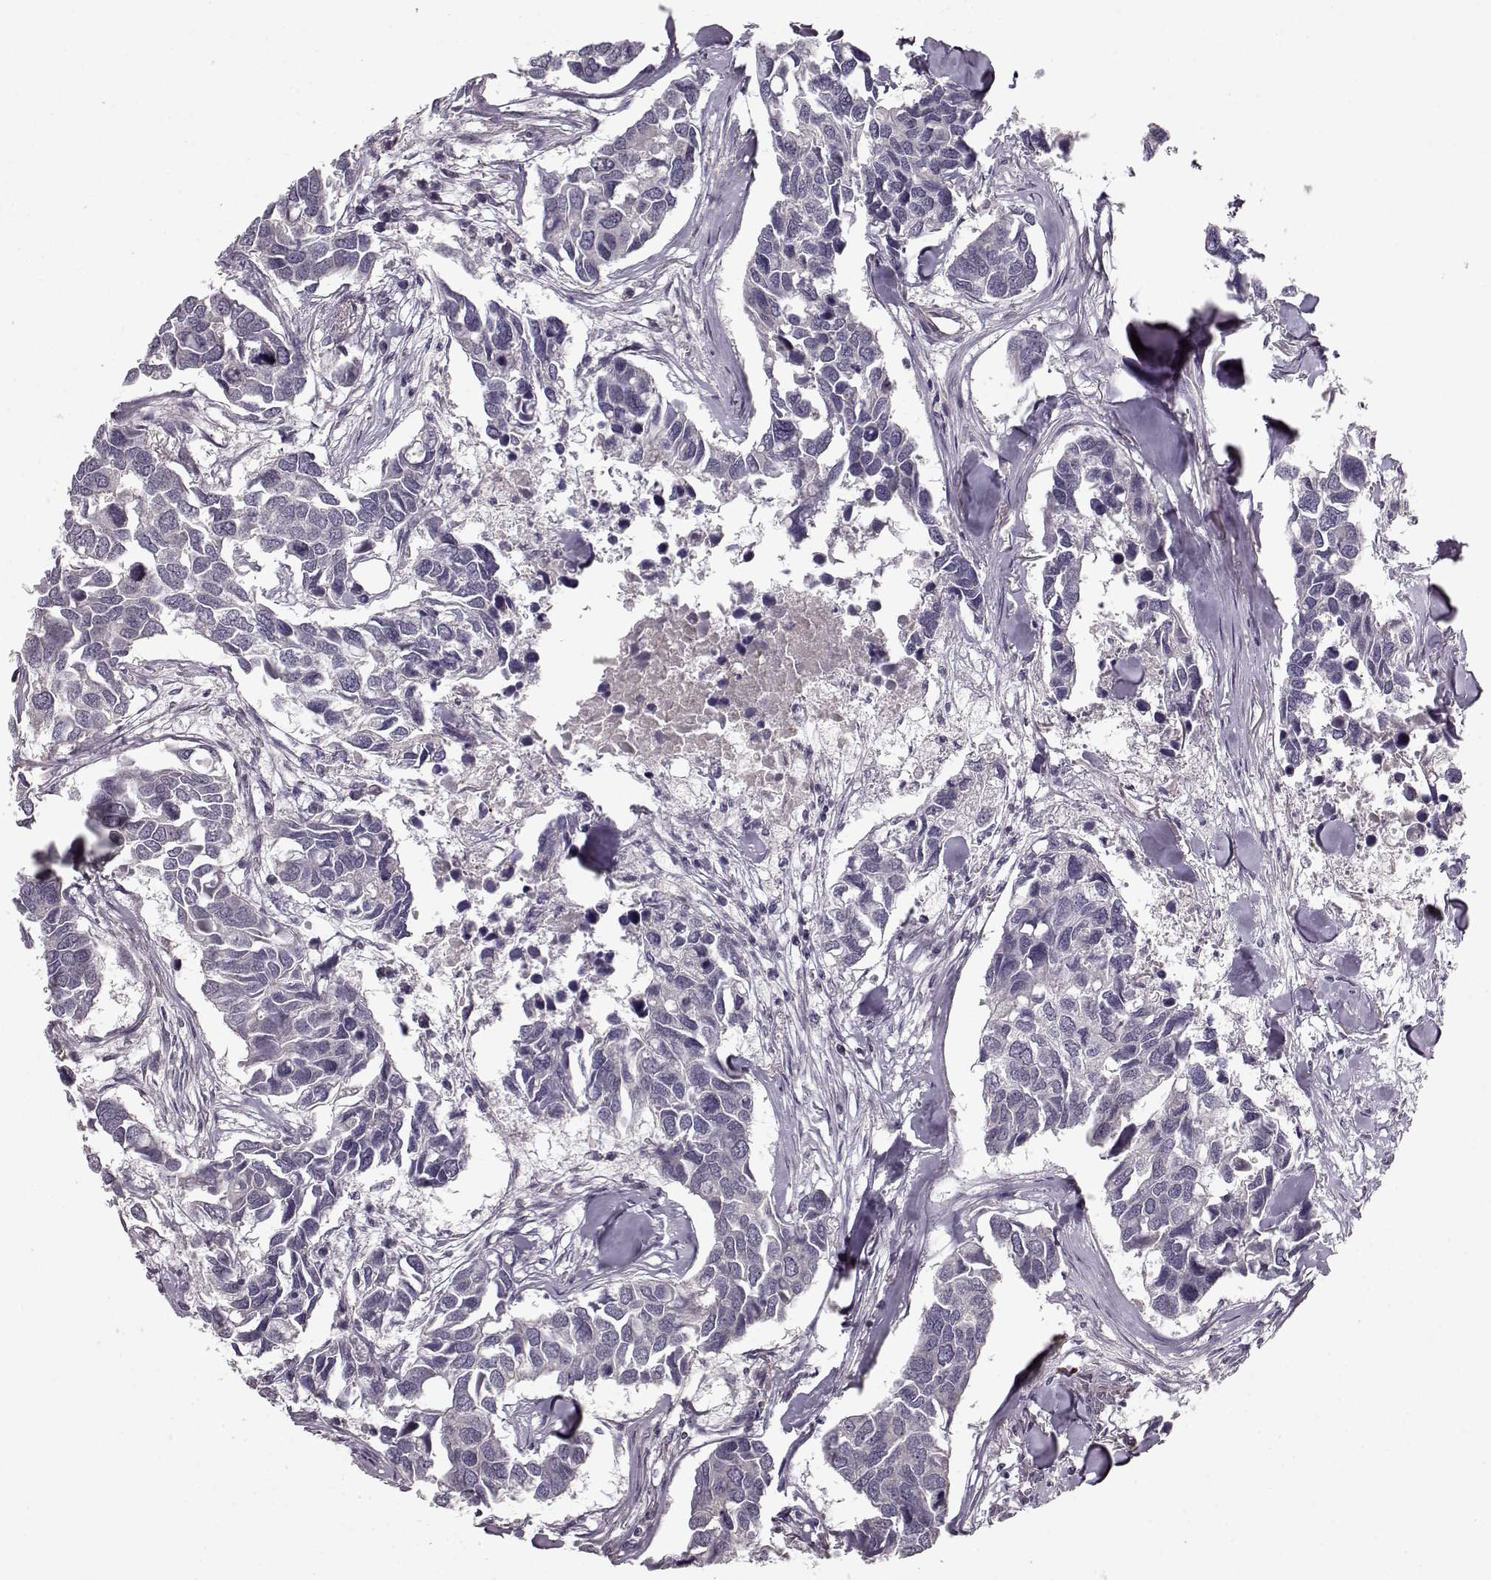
{"staining": {"intensity": "negative", "quantity": "none", "location": "none"}, "tissue": "breast cancer", "cell_type": "Tumor cells", "image_type": "cancer", "snomed": [{"axis": "morphology", "description": "Duct carcinoma"}, {"axis": "topography", "description": "Breast"}], "caption": "An immunohistochemistry image of breast cancer (invasive ductal carcinoma) is shown. There is no staining in tumor cells of breast cancer (invasive ductal carcinoma). Nuclei are stained in blue.", "gene": "SLAIN2", "patient": {"sex": "female", "age": 83}}